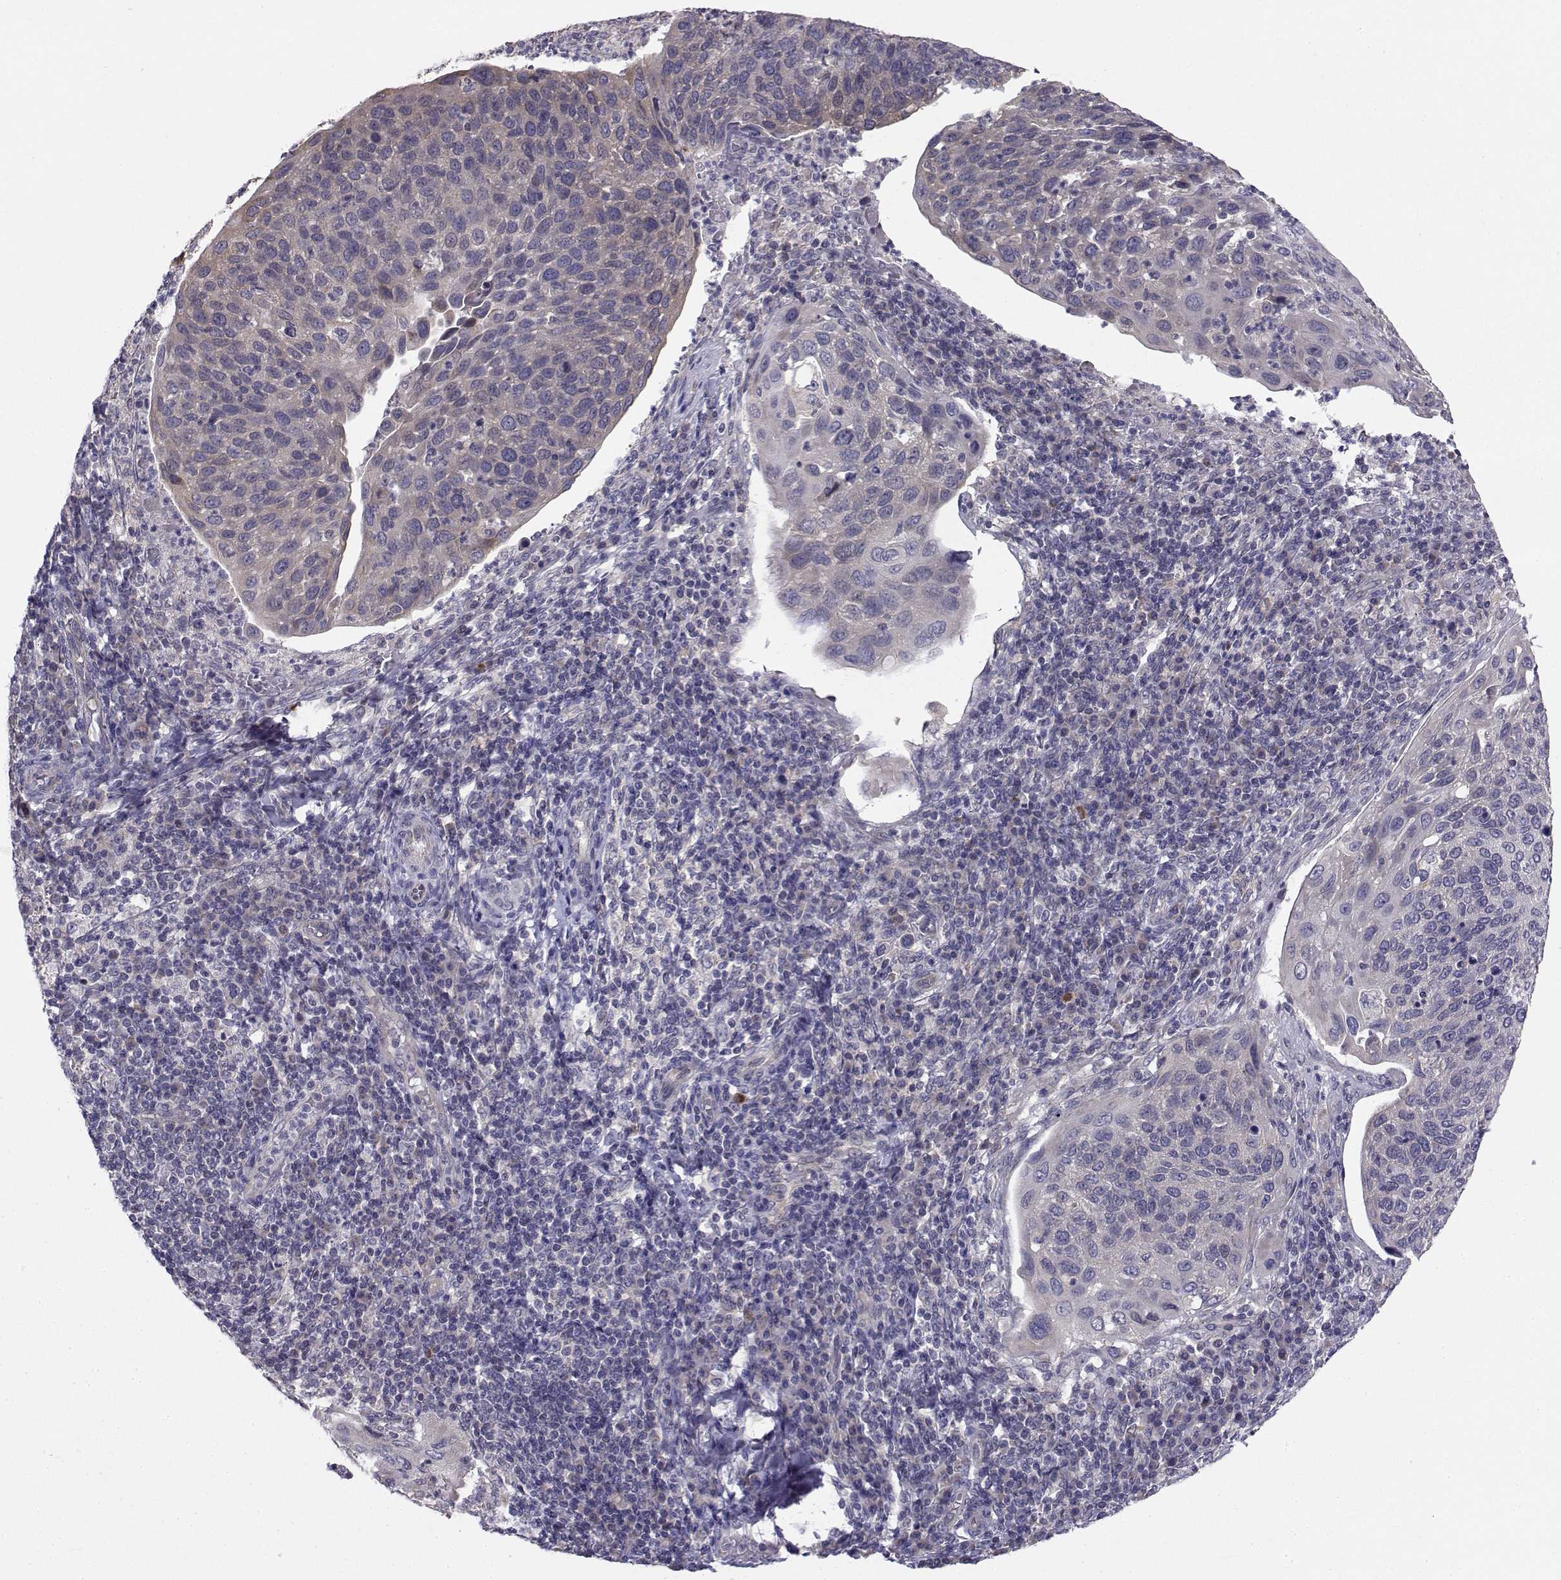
{"staining": {"intensity": "weak", "quantity": "<25%", "location": "cytoplasmic/membranous"}, "tissue": "cervical cancer", "cell_type": "Tumor cells", "image_type": "cancer", "snomed": [{"axis": "morphology", "description": "Squamous cell carcinoma, NOS"}, {"axis": "topography", "description": "Cervix"}], "caption": "DAB immunohistochemical staining of squamous cell carcinoma (cervical) exhibits no significant staining in tumor cells.", "gene": "PEX5L", "patient": {"sex": "female", "age": 54}}